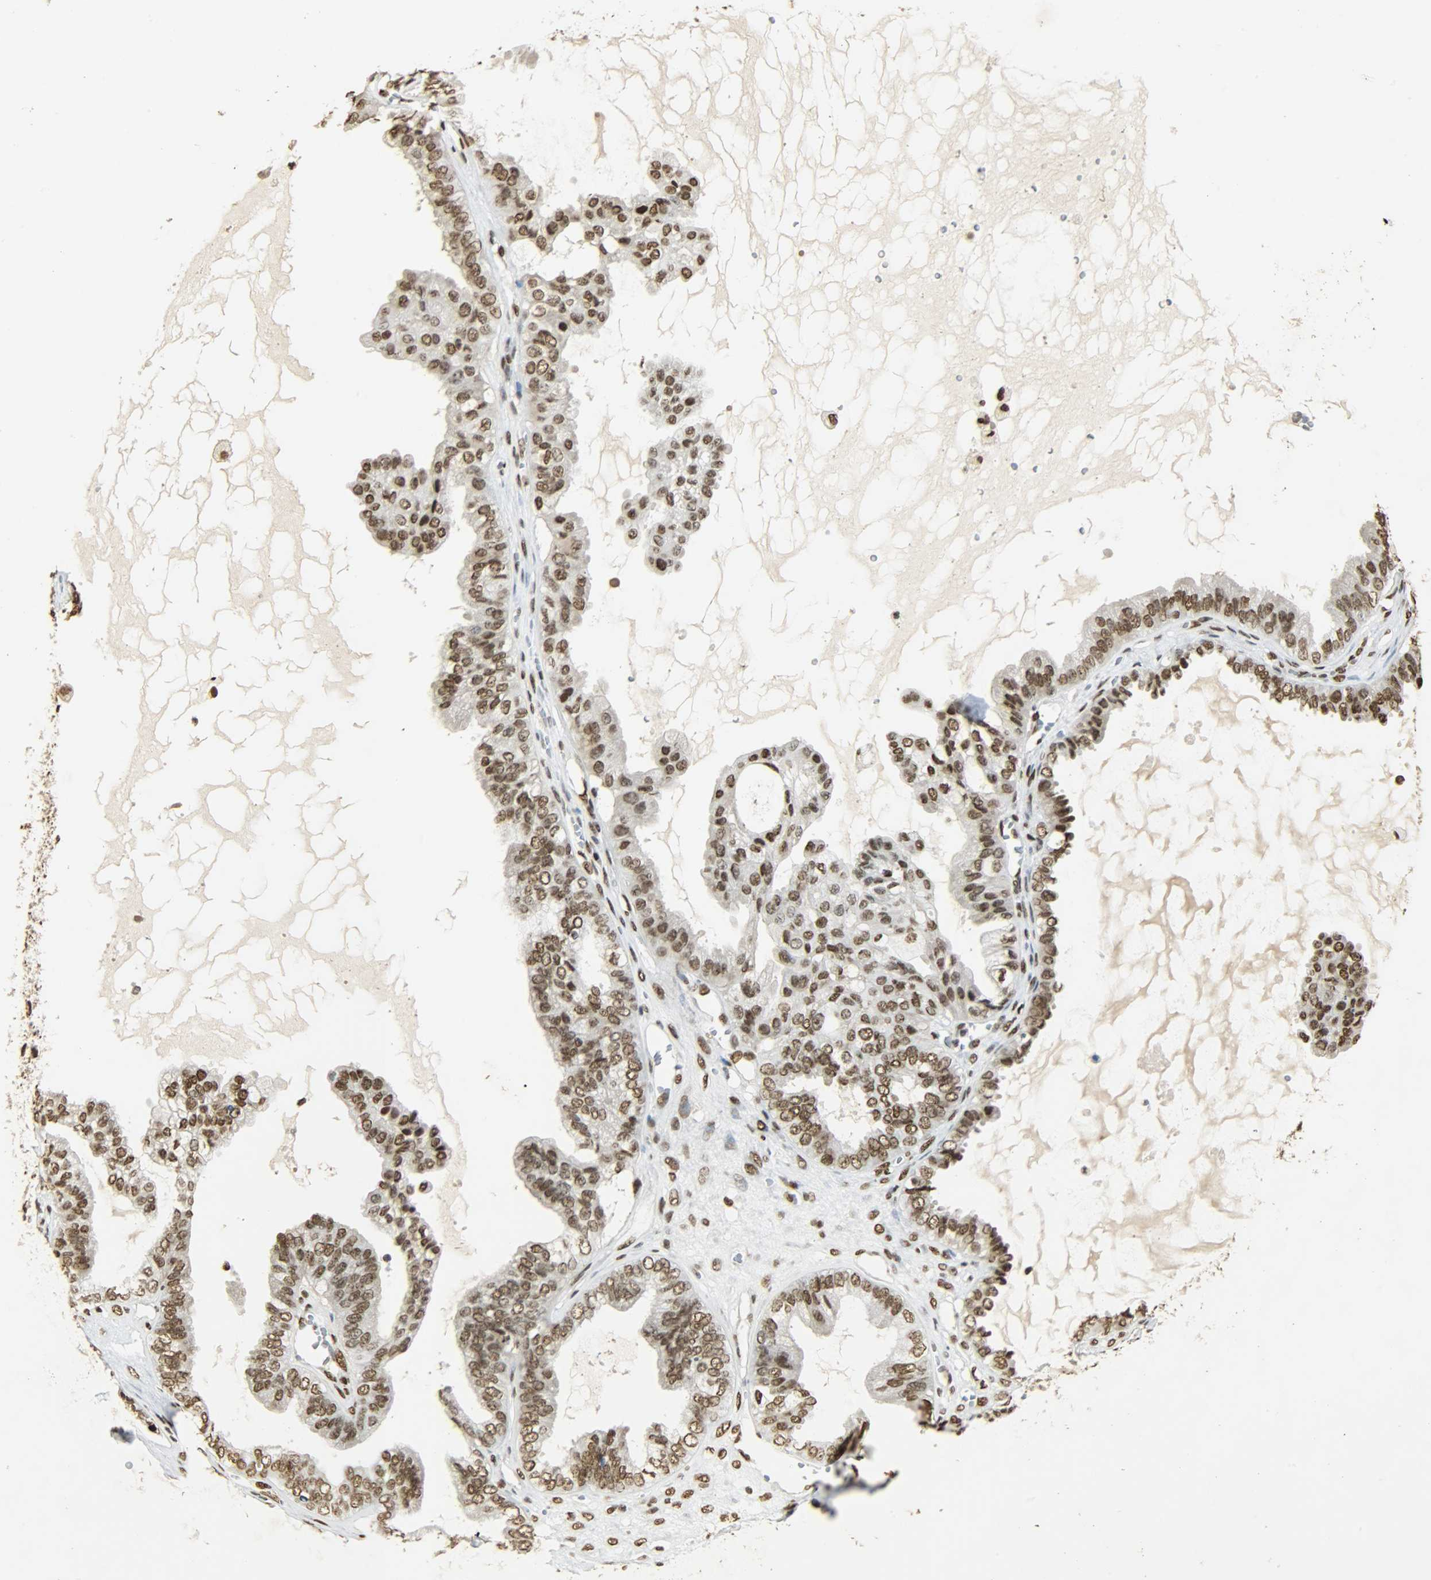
{"staining": {"intensity": "strong", "quantity": ">75%", "location": "nuclear"}, "tissue": "ovarian cancer", "cell_type": "Tumor cells", "image_type": "cancer", "snomed": [{"axis": "morphology", "description": "Carcinoma, NOS"}, {"axis": "morphology", "description": "Carcinoma, endometroid"}, {"axis": "topography", "description": "Ovary"}], "caption": "Strong nuclear protein staining is appreciated in approximately >75% of tumor cells in carcinoma (ovarian). The staining is performed using DAB brown chromogen to label protein expression. The nuclei are counter-stained blue using hematoxylin.", "gene": "KHDRBS1", "patient": {"sex": "female", "age": 50}}